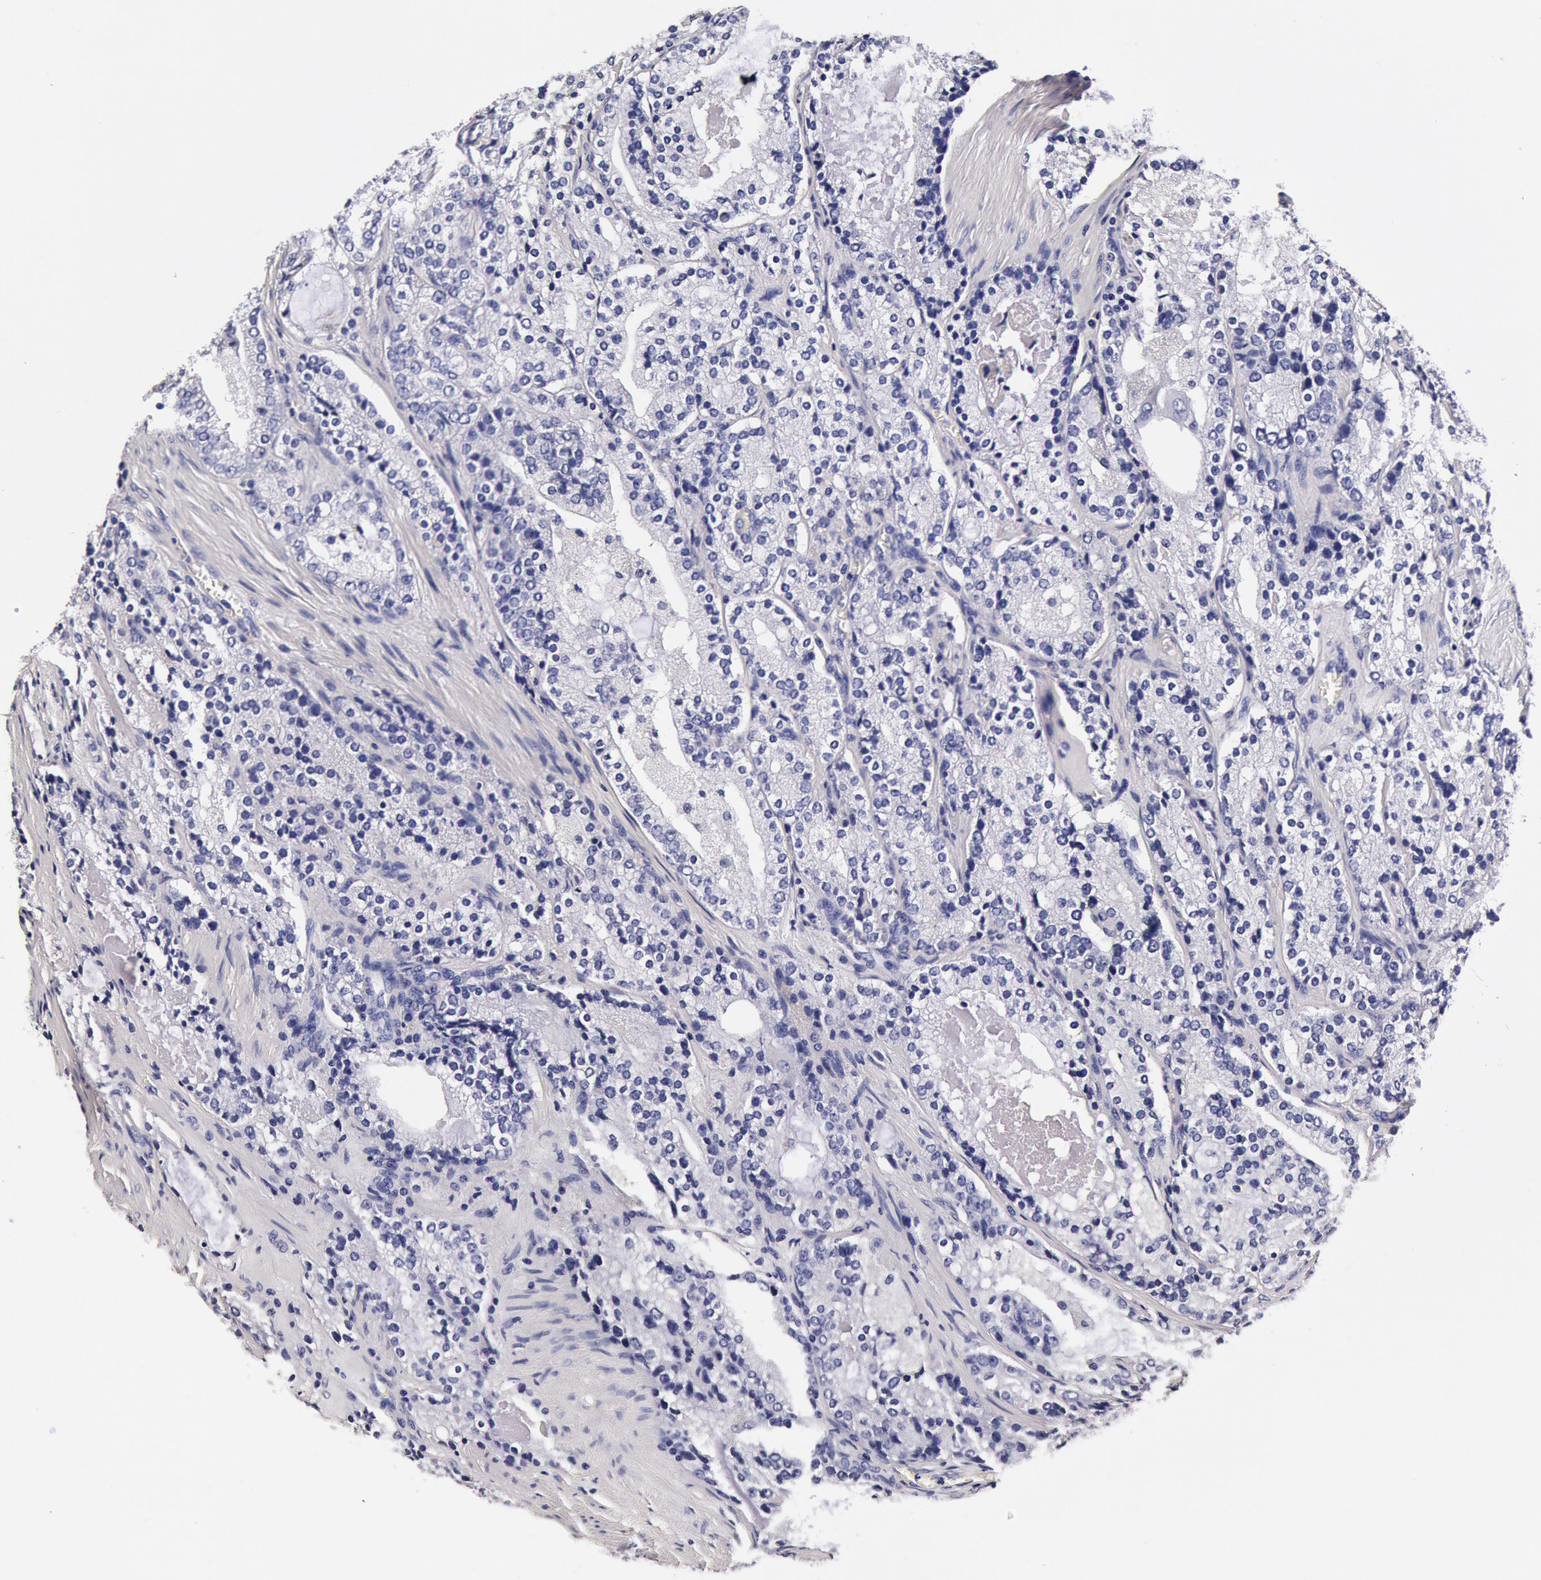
{"staining": {"intensity": "negative", "quantity": "none", "location": "none"}, "tissue": "prostate cancer", "cell_type": "Tumor cells", "image_type": "cancer", "snomed": [{"axis": "morphology", "description": "Adenocarcinoma, High grade"}, {"axis": "topography", "description": "Prostate"}], "caption": "High magnification brightfield microscopy of prostate adenocarcinoma (high-grade) stained with DAB (3,3'-diaminobenzidine) (brown) and counterstained with hematoxylin (blue): tumor cells show no significant positivity.", "gene": "CCDC22", "patient": {"sex": "male", "age": 63}}